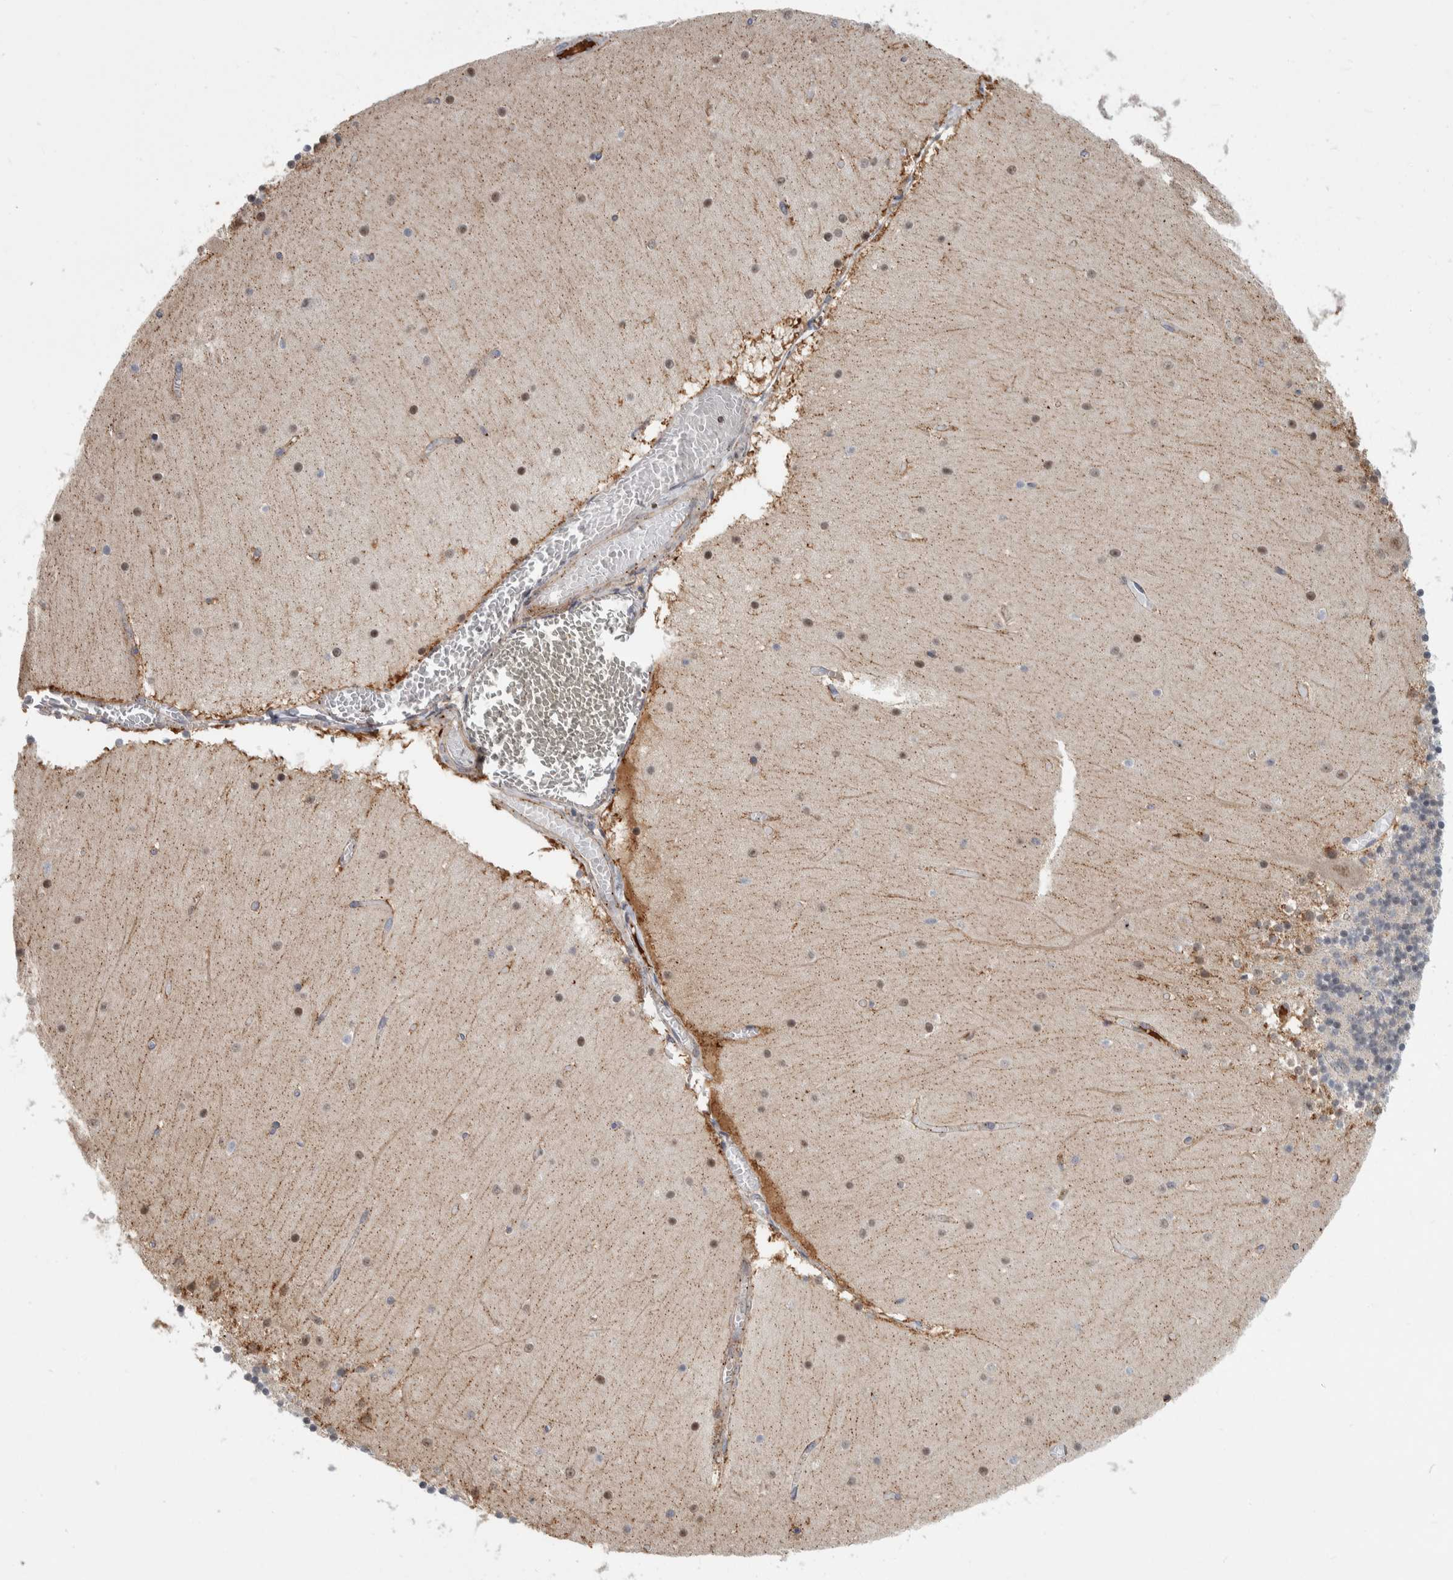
{"staining": {"intensity": "weak", "quantity": ">75%", "location": "cytoplasmic/membranous"}, "tissue": "cerebellum", "cell_type": "Cells in granular layer", "image_type": "normal", "snomed": [{"axis": "morphology", "description": "Normal tissue, NOS"}, {"axis": "topography", "description": "Cerebellum"}], "caption": "Protein expression analysis of unremarkable human cerebellum reveals weak cytoplasmic/membranous positivity in approximately >75% of cells in granular layer. (brown staining indicates protein expression, while blue staining denotes nuclei).", "gene": "MSL1", "patient": {"sex": "female", "age": 28}}